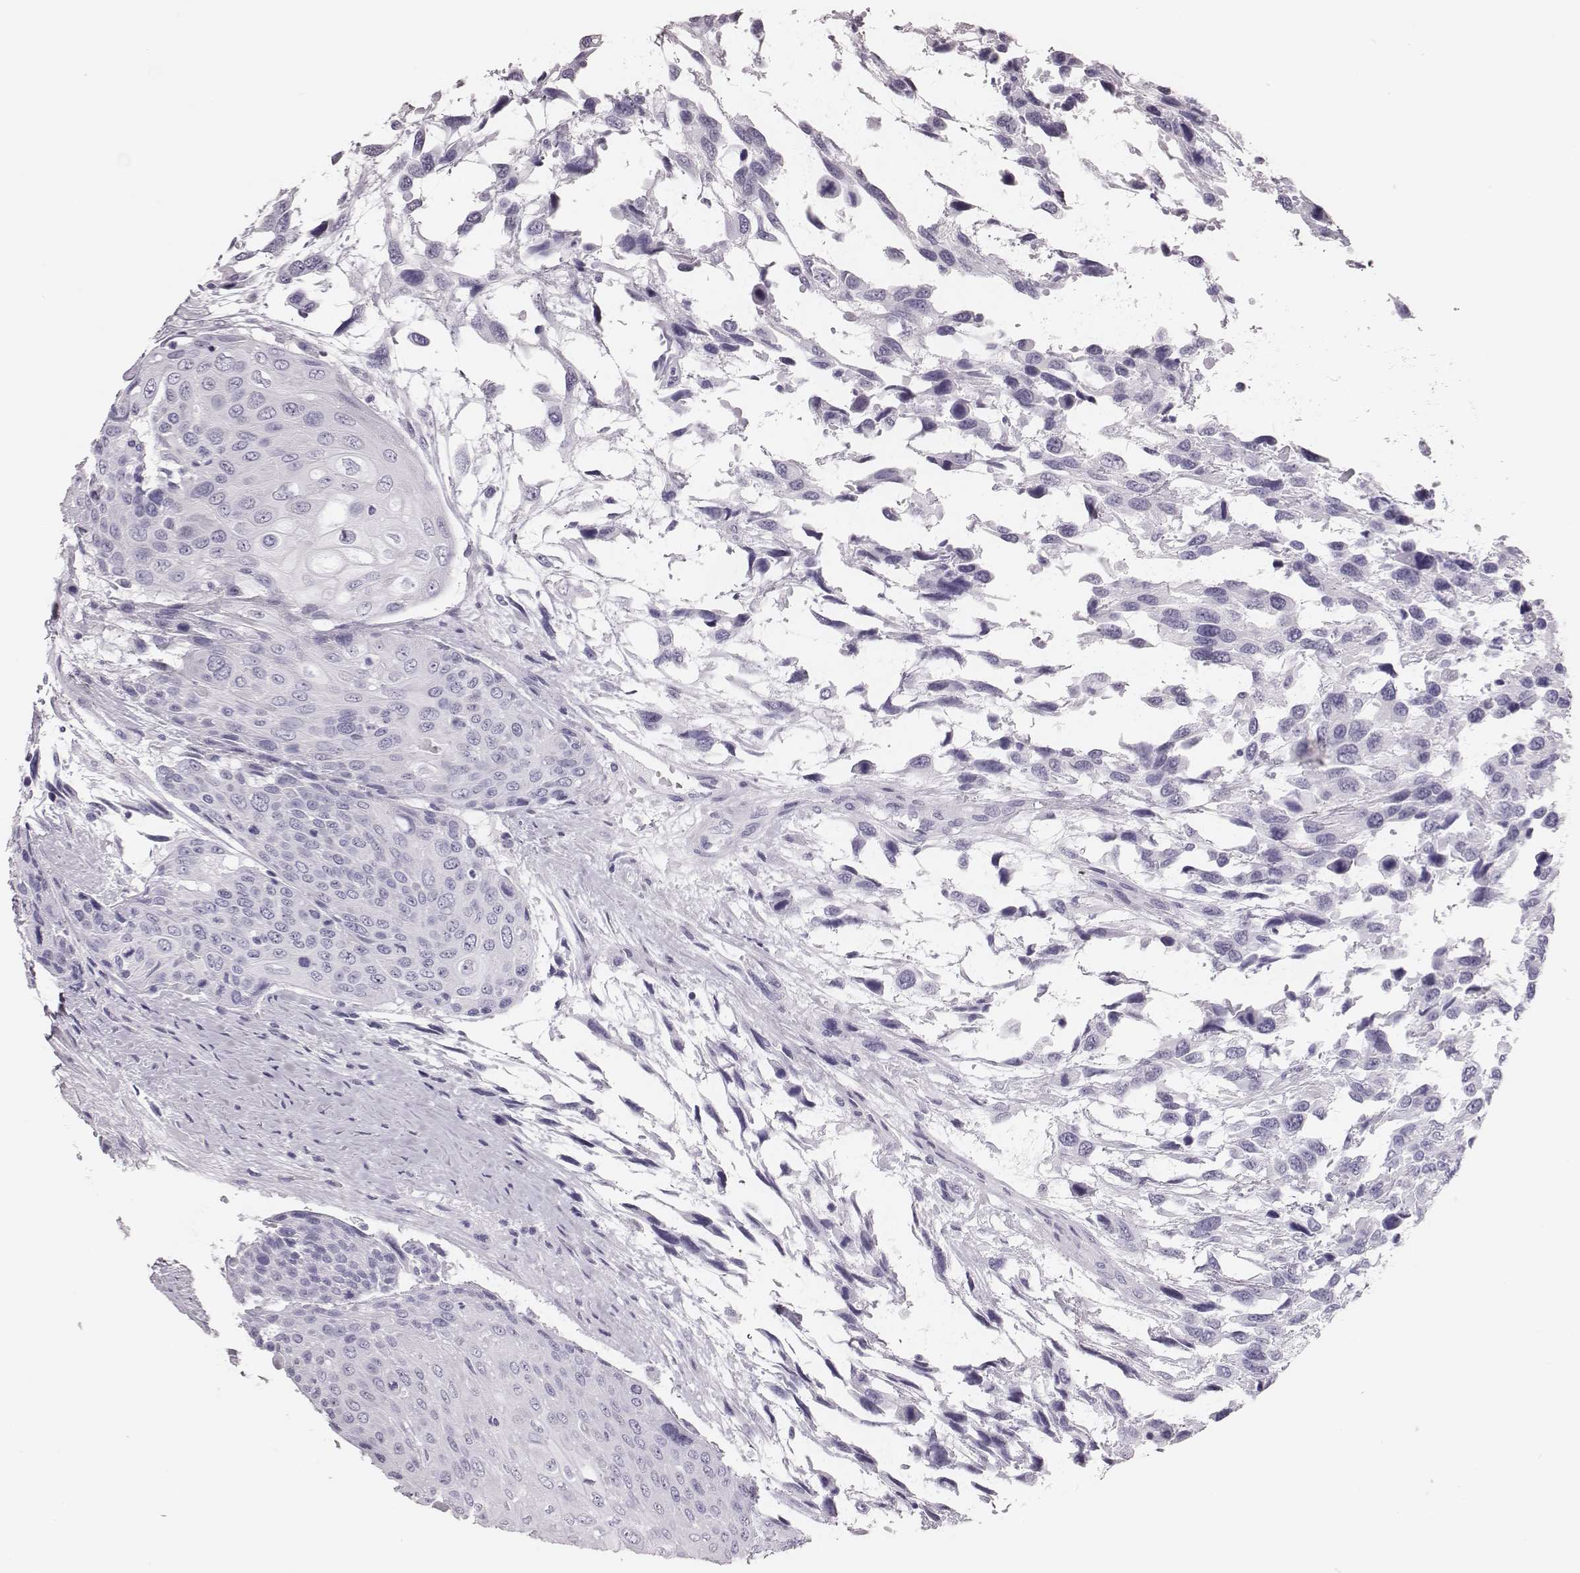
{"staining": {"intensity": "negative", "quantity": "none", "location": "none"}, "tissue": "urothelial cancer", "cell_type": "Tumor cells", "image_type": "cancer", "snomed": [{"axis": "morphology", "description": "Urothelial carcinoma, High grade"}, {"axis": "topography", "description": "Urinary bladder"}], "caption": "Tumor cells show no significant staining in urothelial cancer.", "gene": "H1-6", "patient": {"sex": "female", "age": 70}}